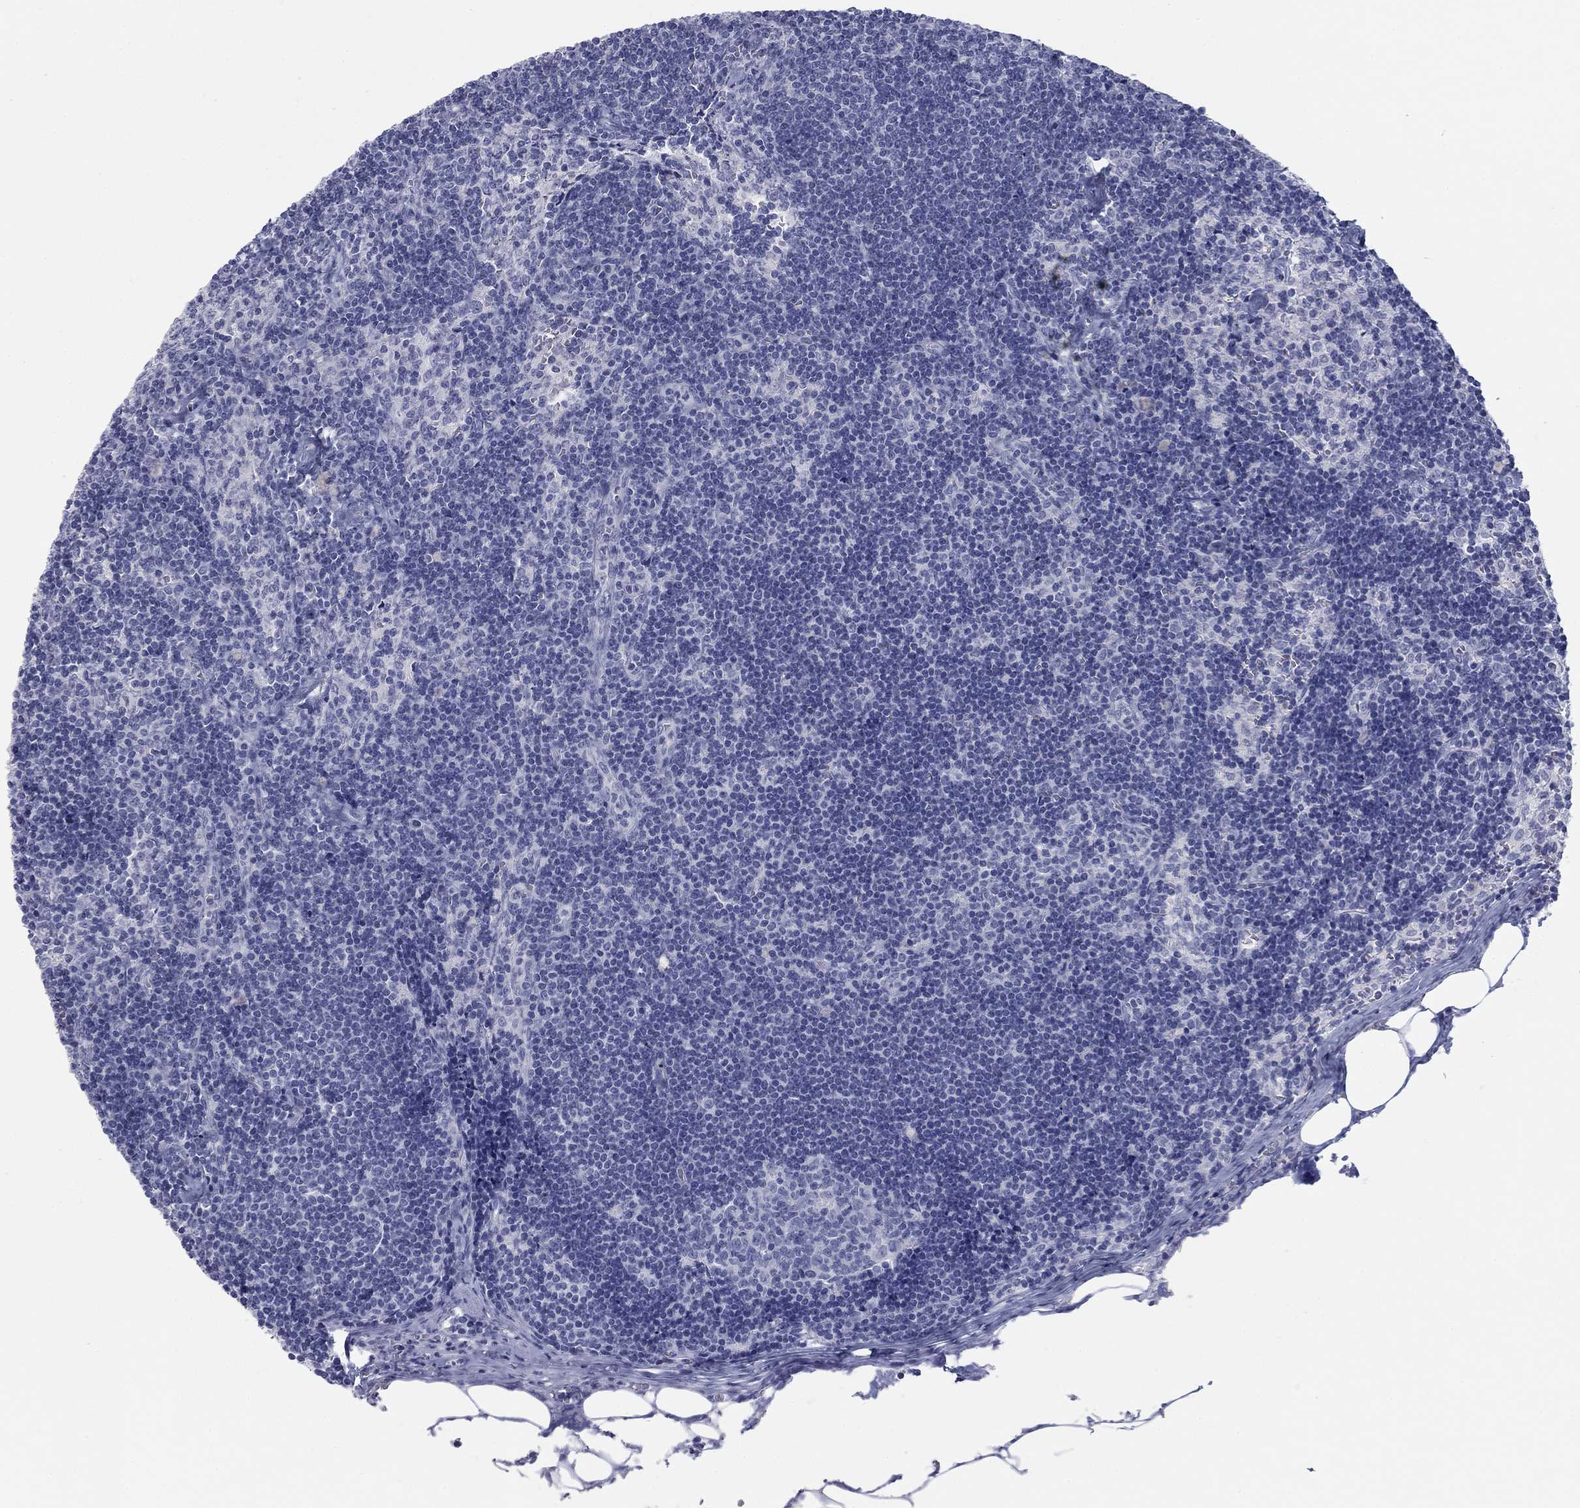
{"staining": {"intensity": "negative", "quantity": "none", "location": "none"}, "tissue": "lymph node", "cell_type": "Germinal center cells", "image_type": "normal", "snomed": [{"axis": "morphology", "description": "Normal tissue, NOS"}, {"axis": "topography", "description": "Lymph node"}], "caption": "High magnification brightfield microscopy of benign lymph node stained with DAB (brown) and counterstained with hematoxylin (blue): germinal center cells show no significant positivity.", "gene": "DNAL1", "patient": {"sex": "female", "age": 51}}